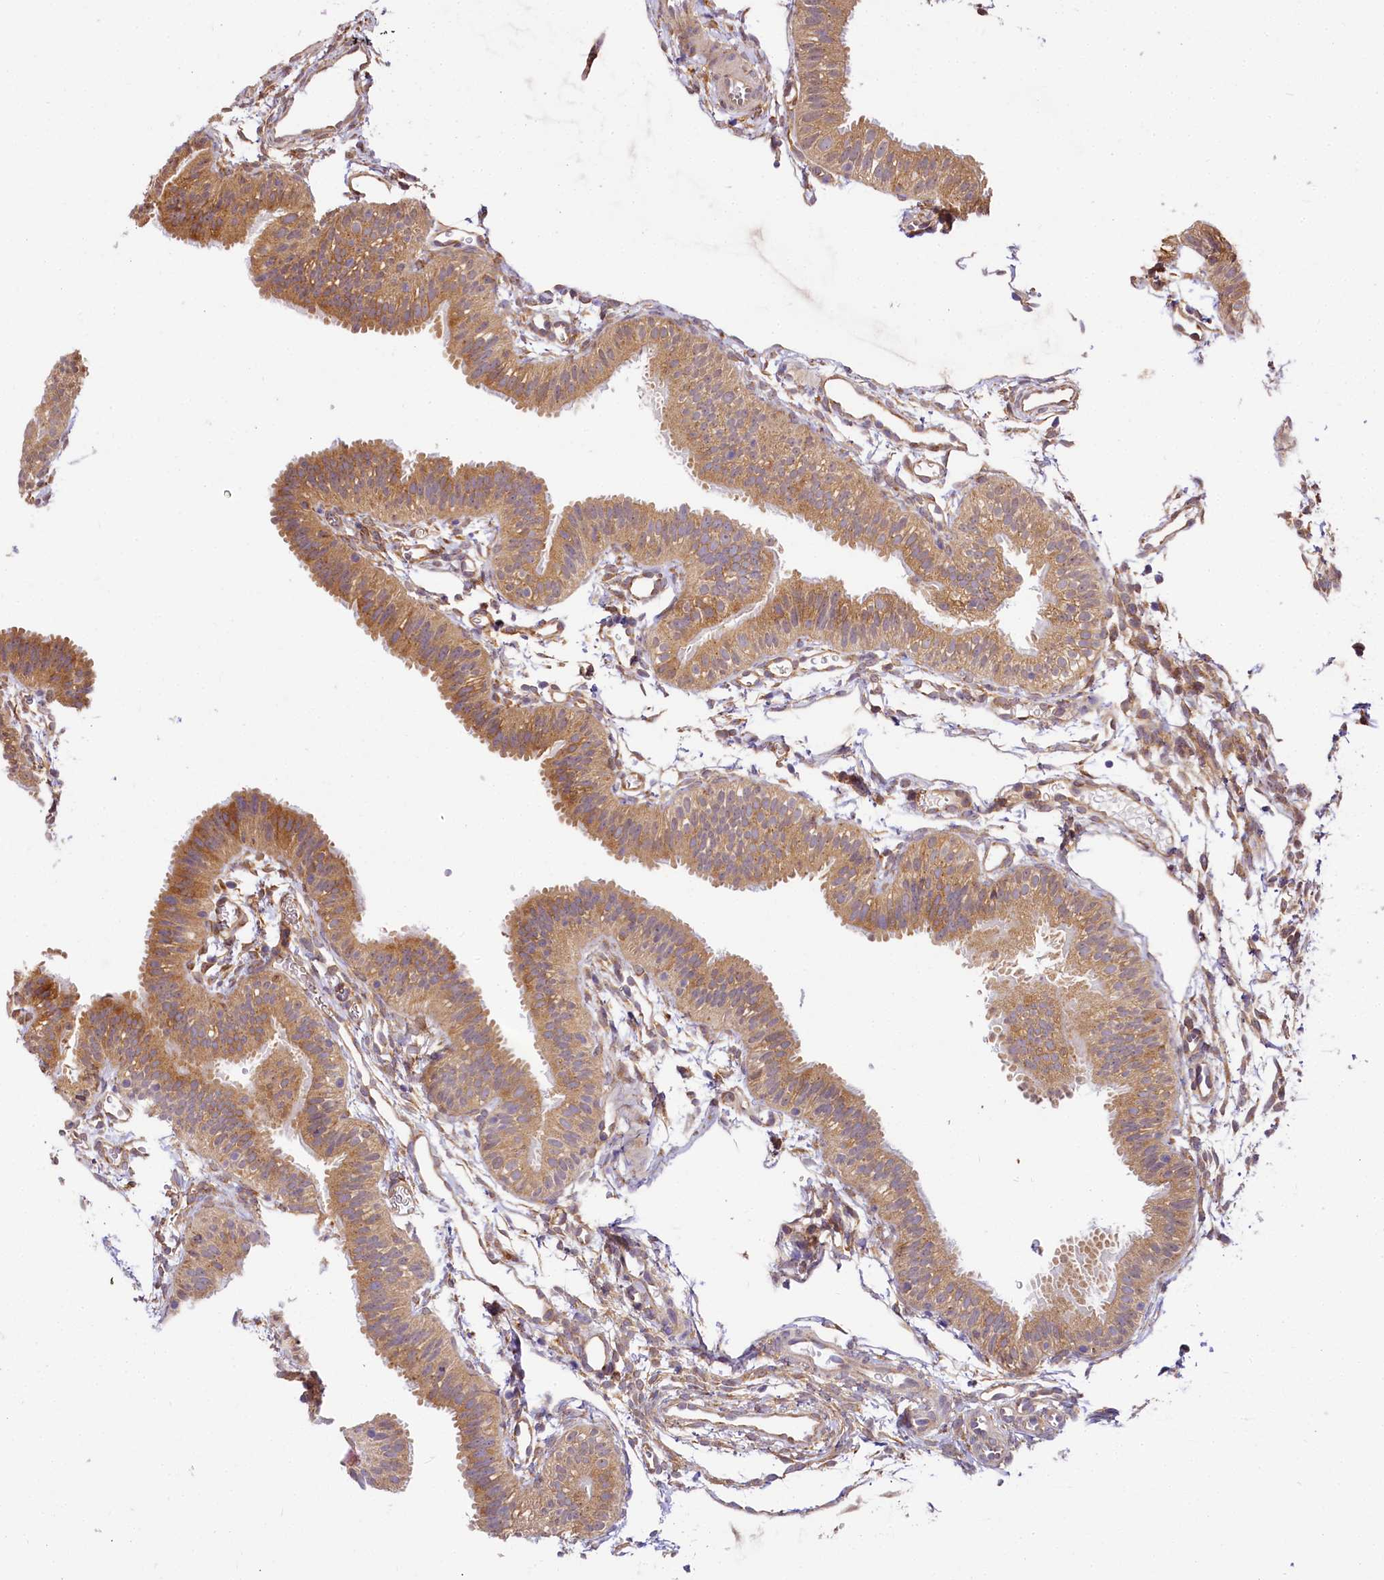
{"staining": {"intensity": "moderate", "quantity": ">75%", "location": "cytoplasmic/membranous"}, "tissue": "fallopian tube", "cell_type": "Glandular cells", "image_type": "normal", "snomed": [{"axis": "morphology", "description": "Normal tissue, NOS"}, {"axis": "topography", "description": "Fallopian tube"}], "caption": "Immunohistochemical staining of benign fallopian tube demonstrates moderate cytoplasmic/membranous protein positivity in approximately >75% of glandular cells.", "gene": "PPIP5K2", "patient": {"sex": "female", "age": 35}}